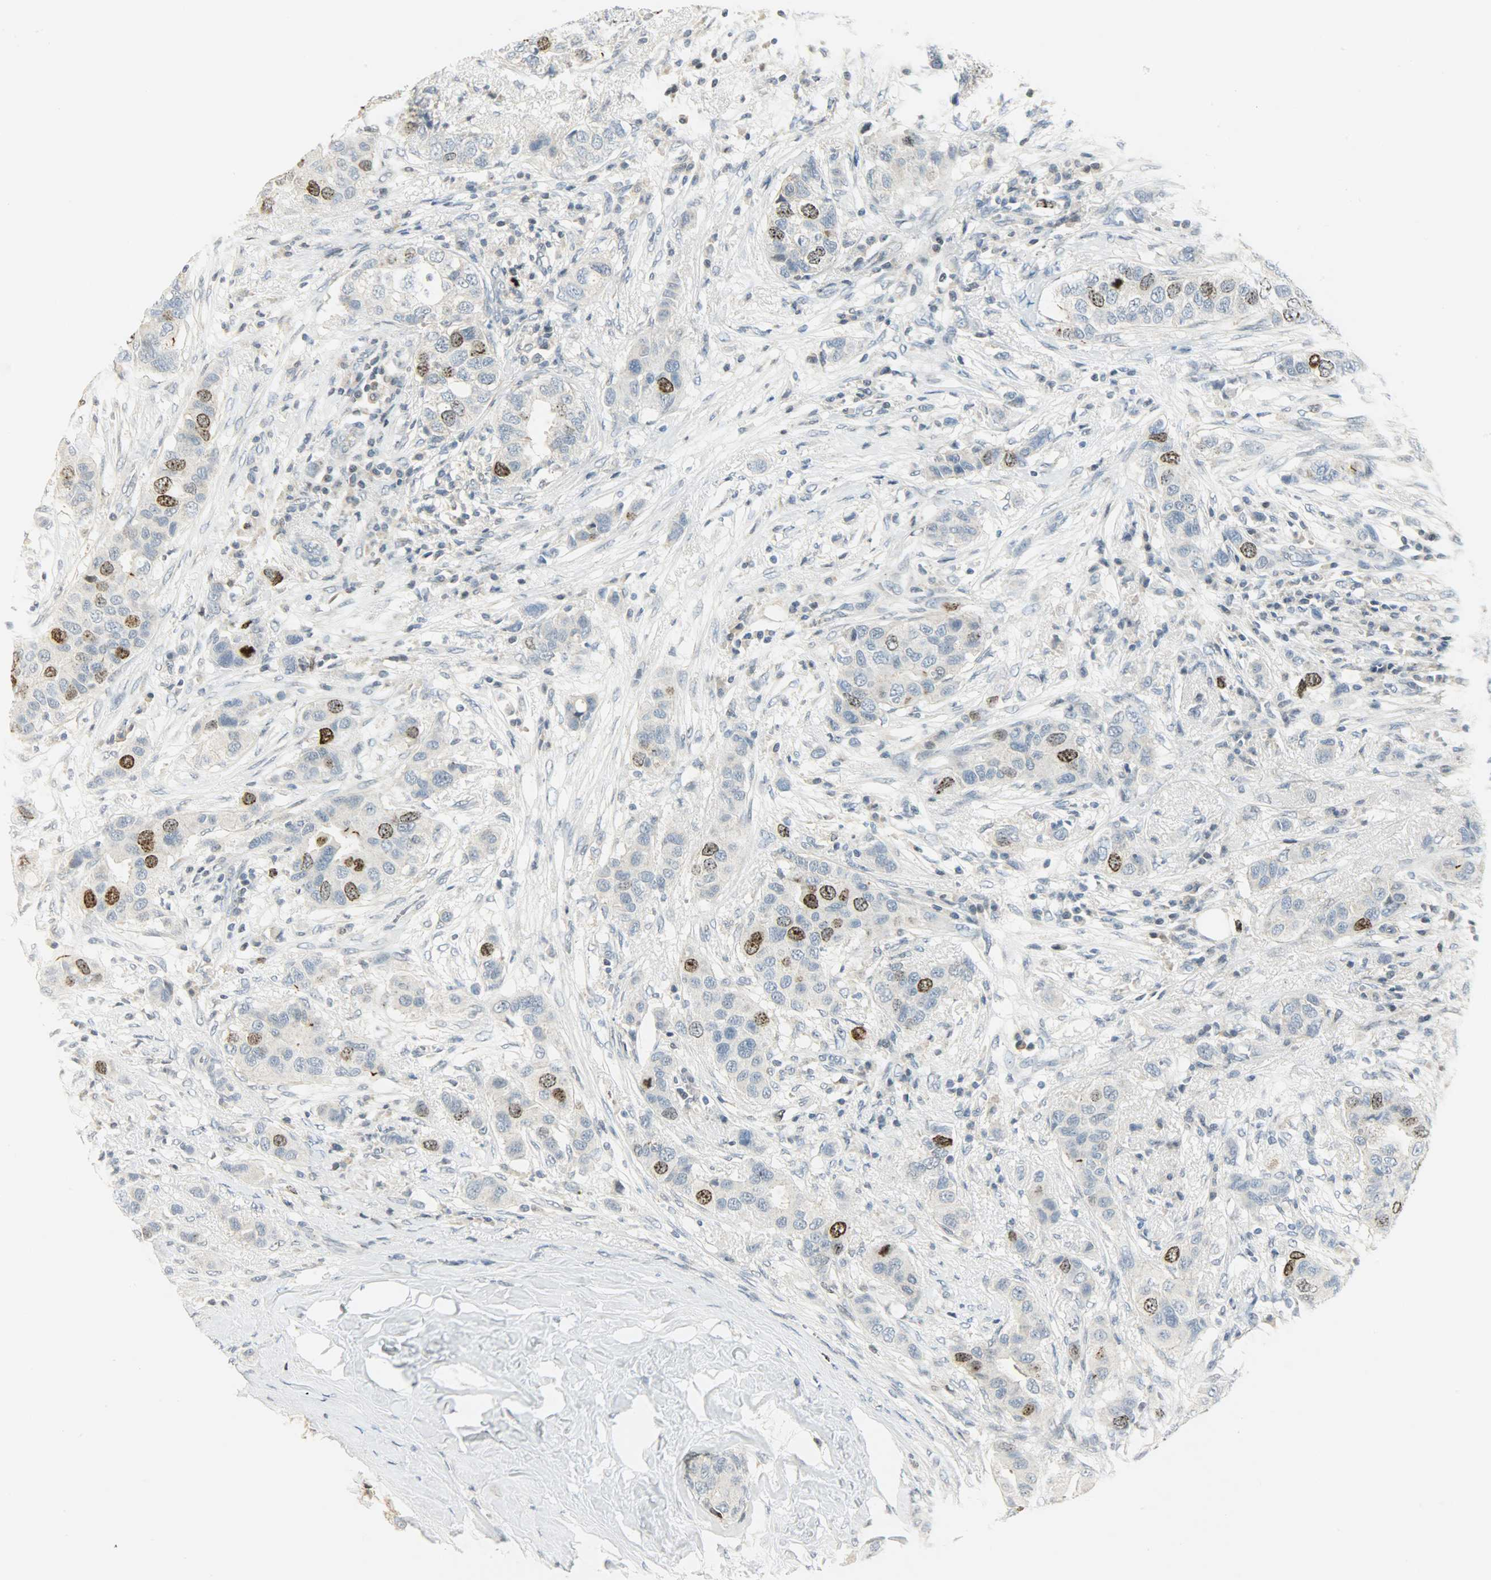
{"staining": {"intensity": "moderate", "quantity": "25%-75%", "location": "nuclear"}, "tissue": "breast cancer", "cell_type": "Tumor cells", "image_type": "cancer", "snomed": [{"axis": "morphology", "description": "Duct carcinoma"}, {"axis": "topography", "description": "Breast"}], "caption": "Approximately 25%-75% of tumor cells in human breast invasive ductal carcinoma show moderate nuclear protein staining as visualized by brown immunohistochemical staining.", "gene": "AURKB", "patient": {"sex": "female", "age": 50}}